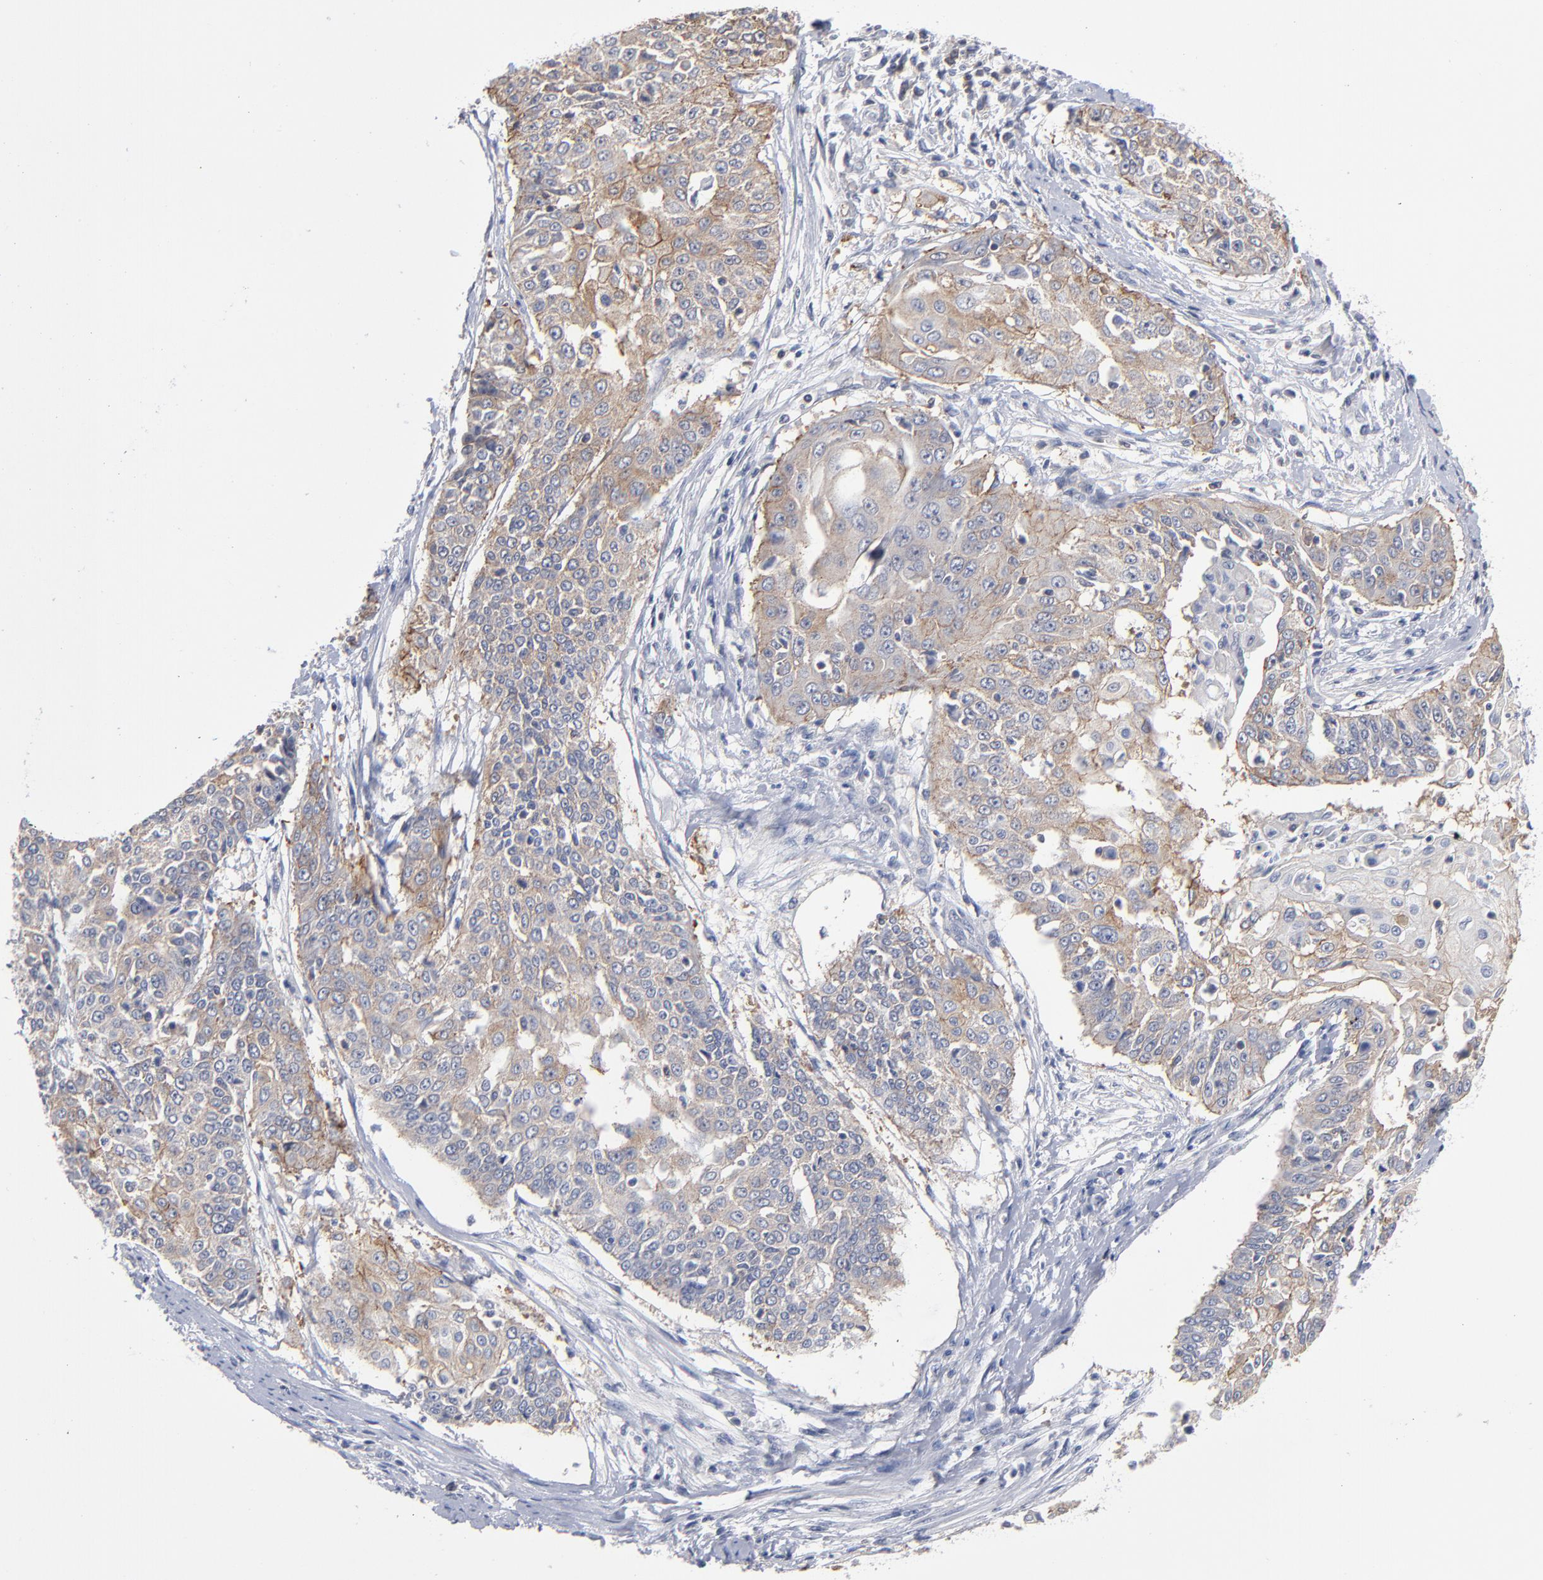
{"staining": {"intensity": "moderate", "quantity": ">75%", "location": "cytoplasmic/membranous"}, "tissue": "cervical cancer", "cell_type": "Tumor cells", "image_type": "cancer", "snomed": [{"axis": "morphology", "description": "Squamous cell carcinoma, NOS"}, {"axis": "topography", "description": "Cervix"}], "caption": "Approximately >75% of tumor cells in human cervical squamous cell carcinoma demonstrate moderate cytoplasmic/membranous protein expression as visualized by brown immunohistochemical staining.", "gene": "PDLIM2", "patient": {"sex": "female", "age": 64}}